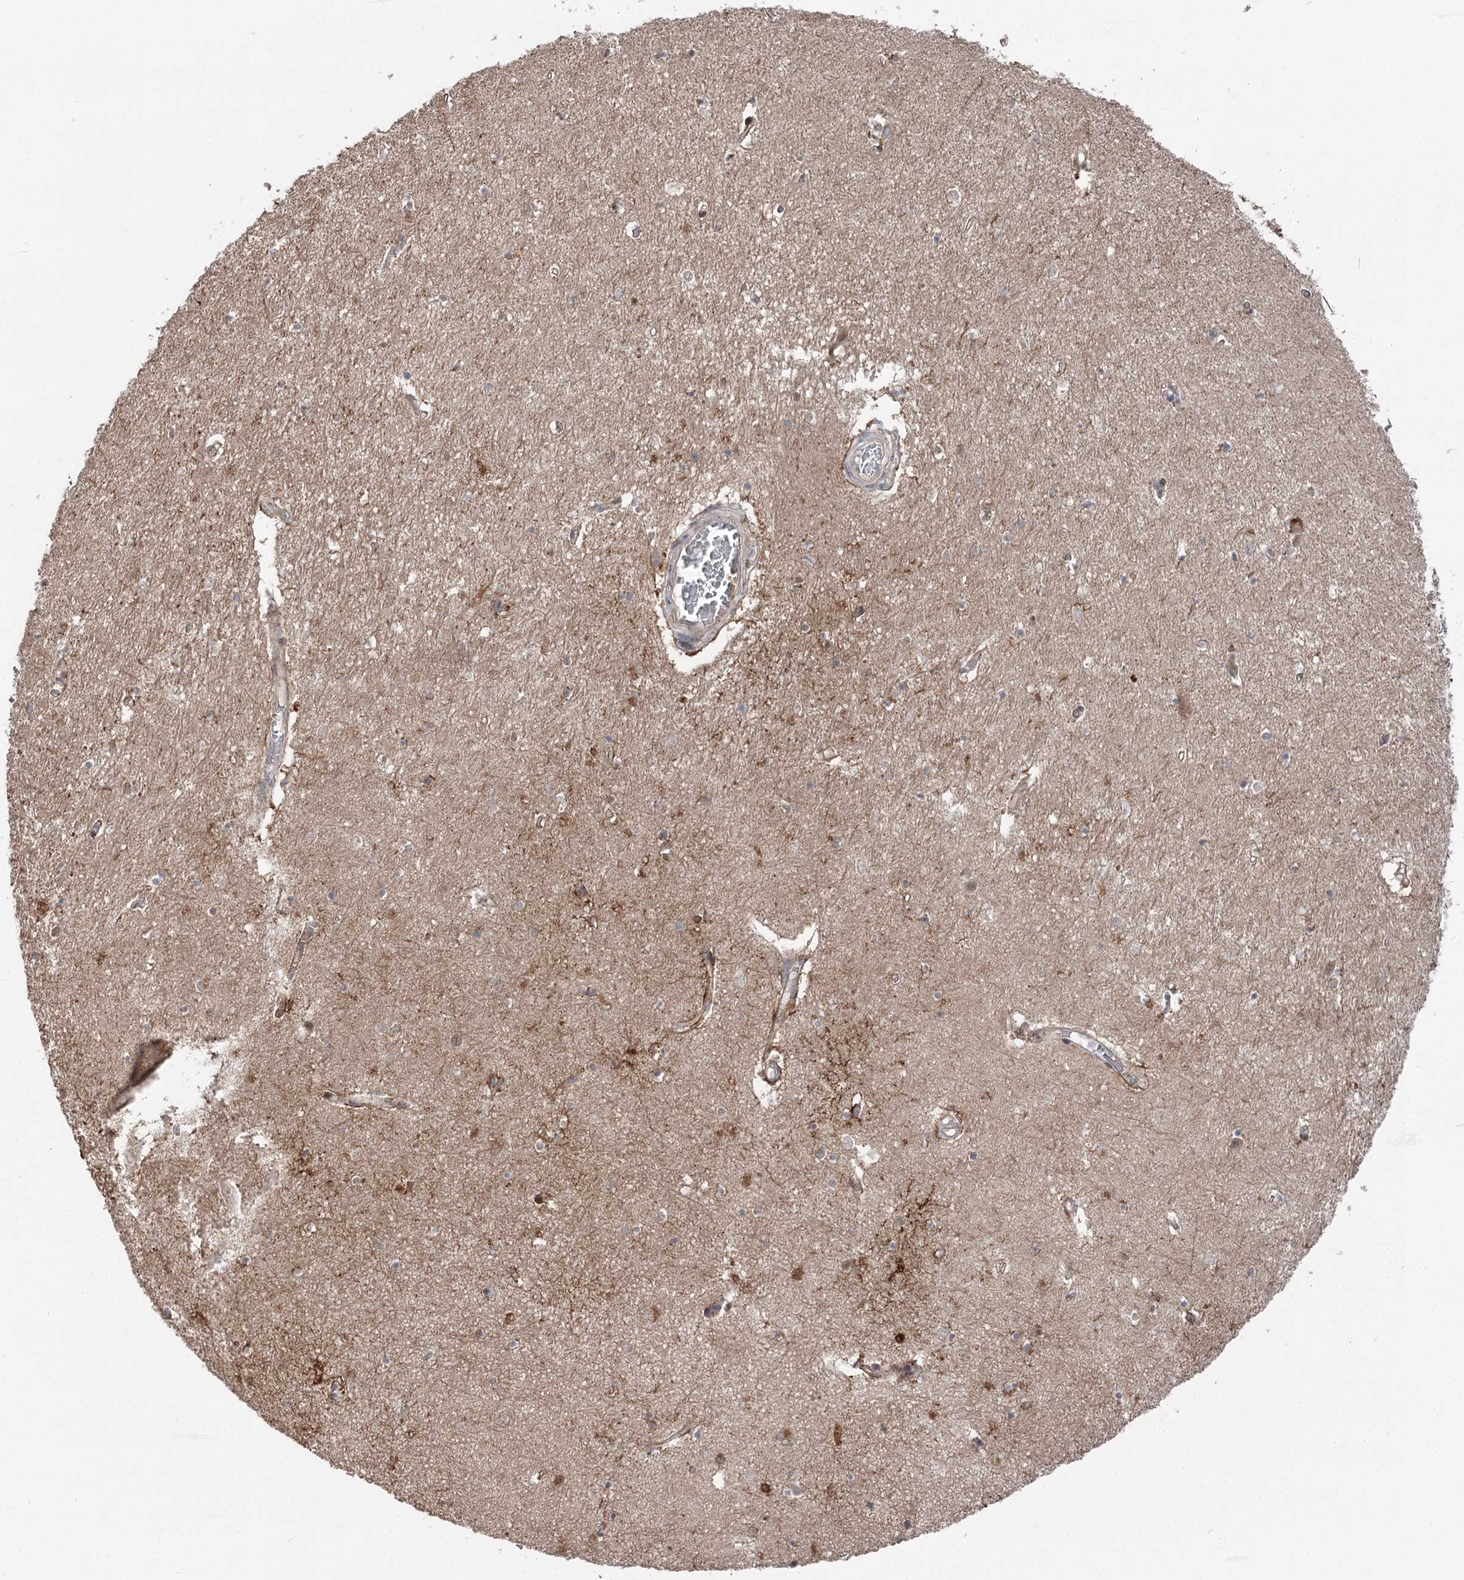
{"staining": {"intensity": "moderate", "quantity": "<25%", "location": "nuclear"}, "tissue": "hippocampus", "cell_type": "Glial cells", "image_type": "normal", "snomed": [{"axis": "morphology", "description": "Normal tissue, NOS"}, {"axis": "topography", "description": "Hippocampus"}], "caption": "Hippocampus stained for a protein reveals moderate nuclear positivity in glial cells. Immunohistochemistry stains the protein of interest in brown and the nuclei are stained blue.", "gene": "CCSER2", "patient": {"sex": "female", "age": 64}}